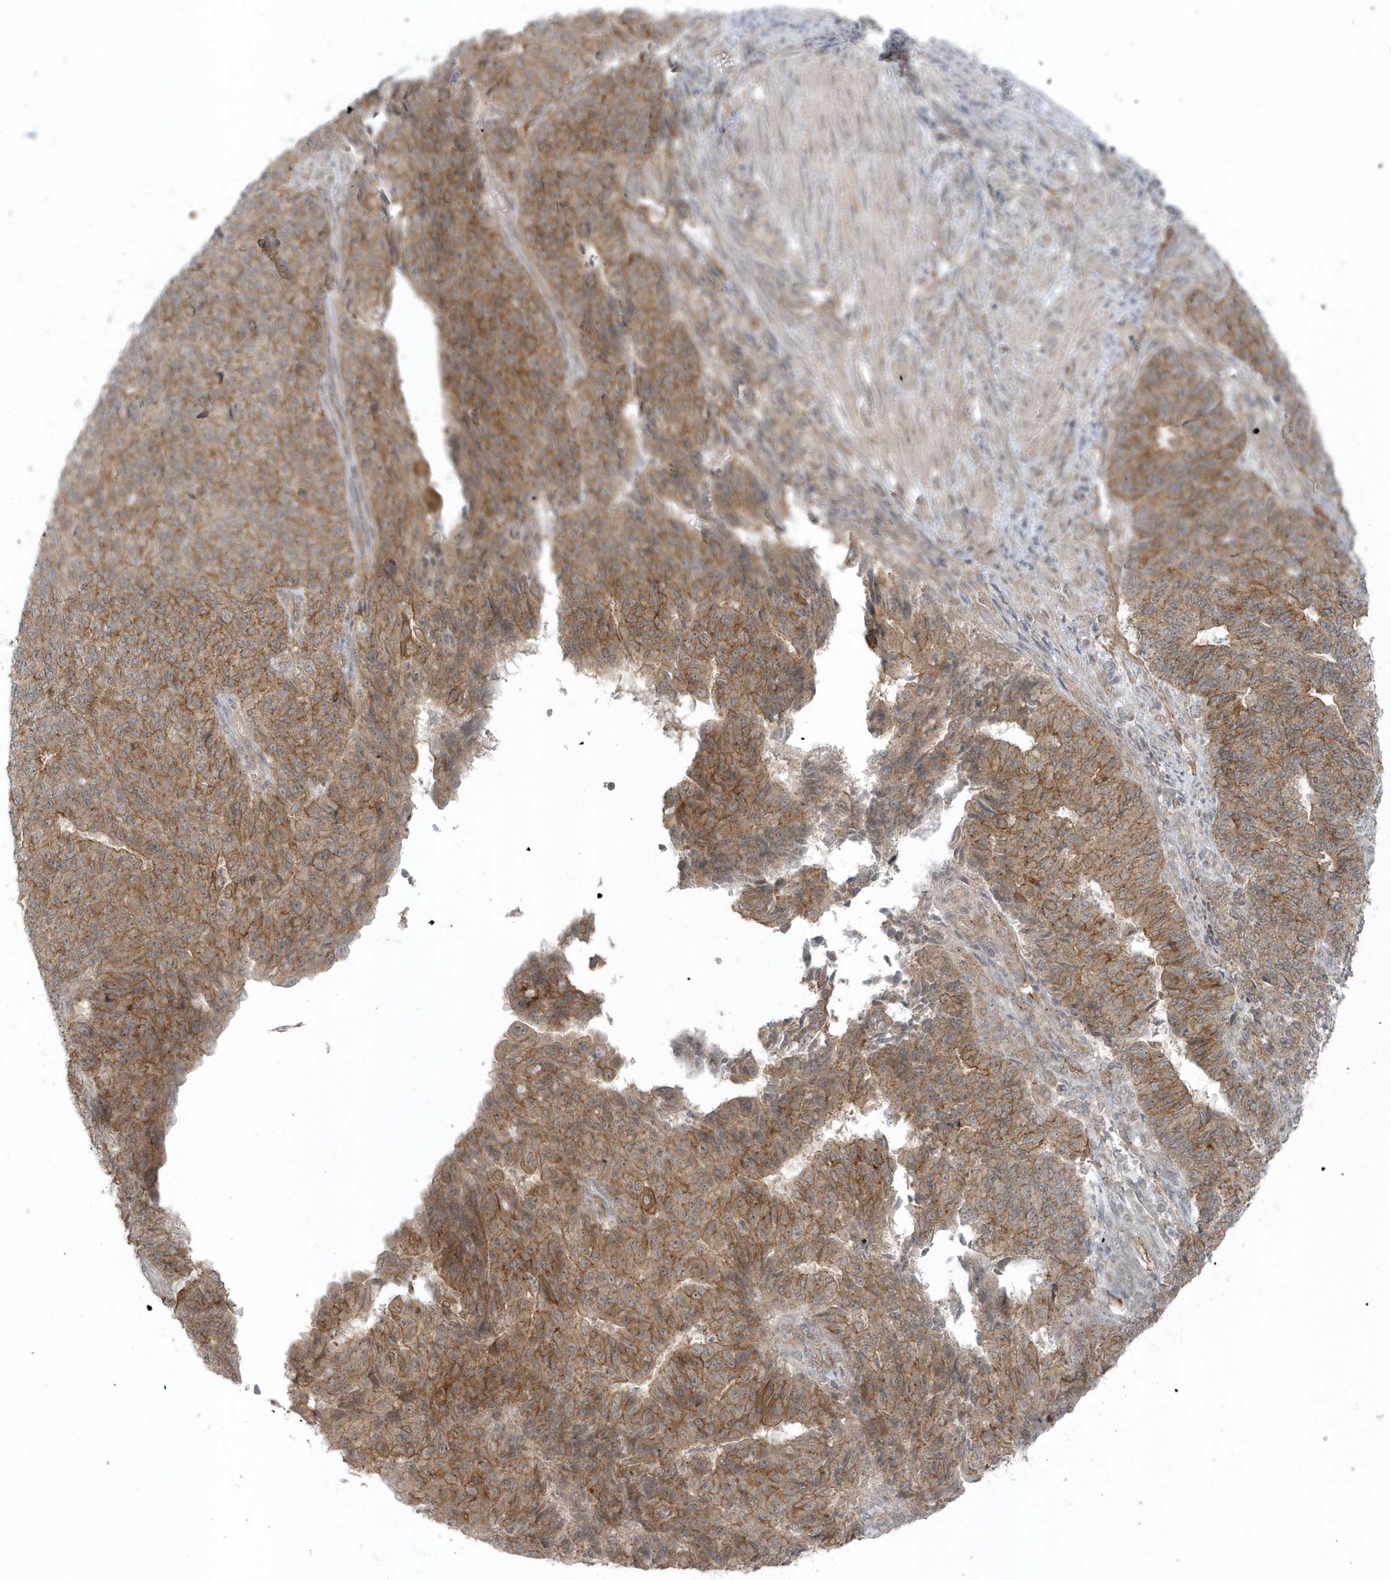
{"staining": {"intensity": "moderate", "quantity": ">75%", "location": "cytoplasmic/membranous"}, "tissue": "endometrial cancer", "cell_type": "Tumor cells", "image_type": "cancer", "snomed": [{"axis": "morphology", "description": "Adenocarcinoma, NOS"}, {"axis": "topography", "description": "Endometrium"}], "caption": "Brown immunohistochemical staining in human endometrial adenocarcinoma demonstrates moderate cytoplasmic/membranous positivity in approximately >75% of tumor cells. (brown staining indicates protein expression, while blue staining denotes nuclei).", "gene": "PARD3B", "patient": {"sex": "female", "age": 32}}